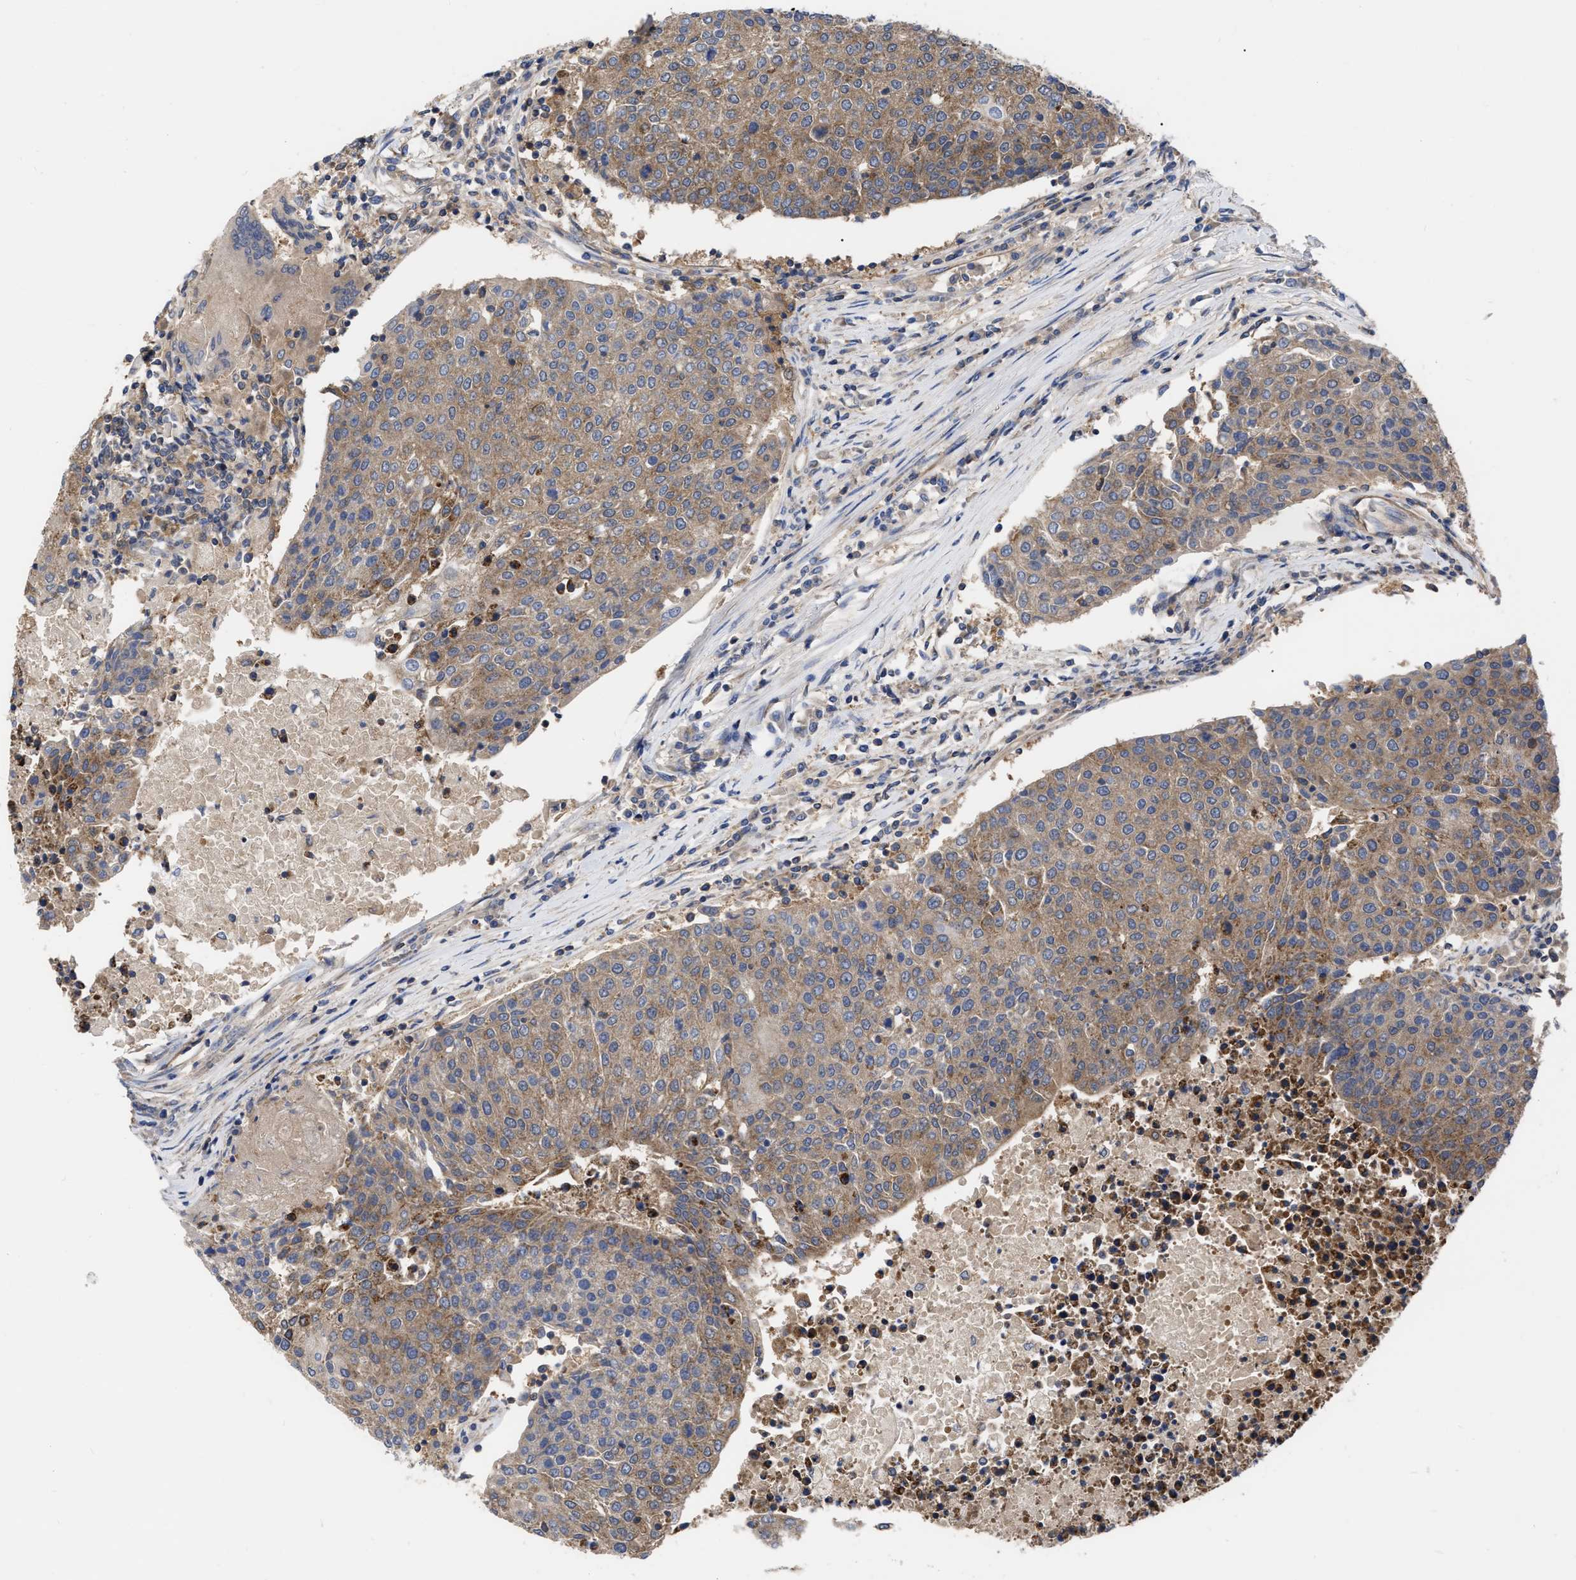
{"staining": {"intensity": "moderate", "quantity": ">75%", "location": "cytoplasmic/membranous"}, "tissue": "urothelial cancer", "cell_type": "Tumor cells", "image_type": "cancer", "snomed": [{"axis": "morphology", "description": "Urothelial carcinoma, High grade"}, {"axis": "topography", "description": "Urinary bladder"}], "caption": "Protein expression by IHC reveals moderate cytoplasmic/membranous staining in about >75% of tumor cells in urothelial carcinoma (high-grade). (DAB (3,3'-diaminobenzidine) IHC, brown staining for protein, blue staining for nuclei).", "gene": "CDKN2C", "patient": {"sex": "female", "age": 85}}